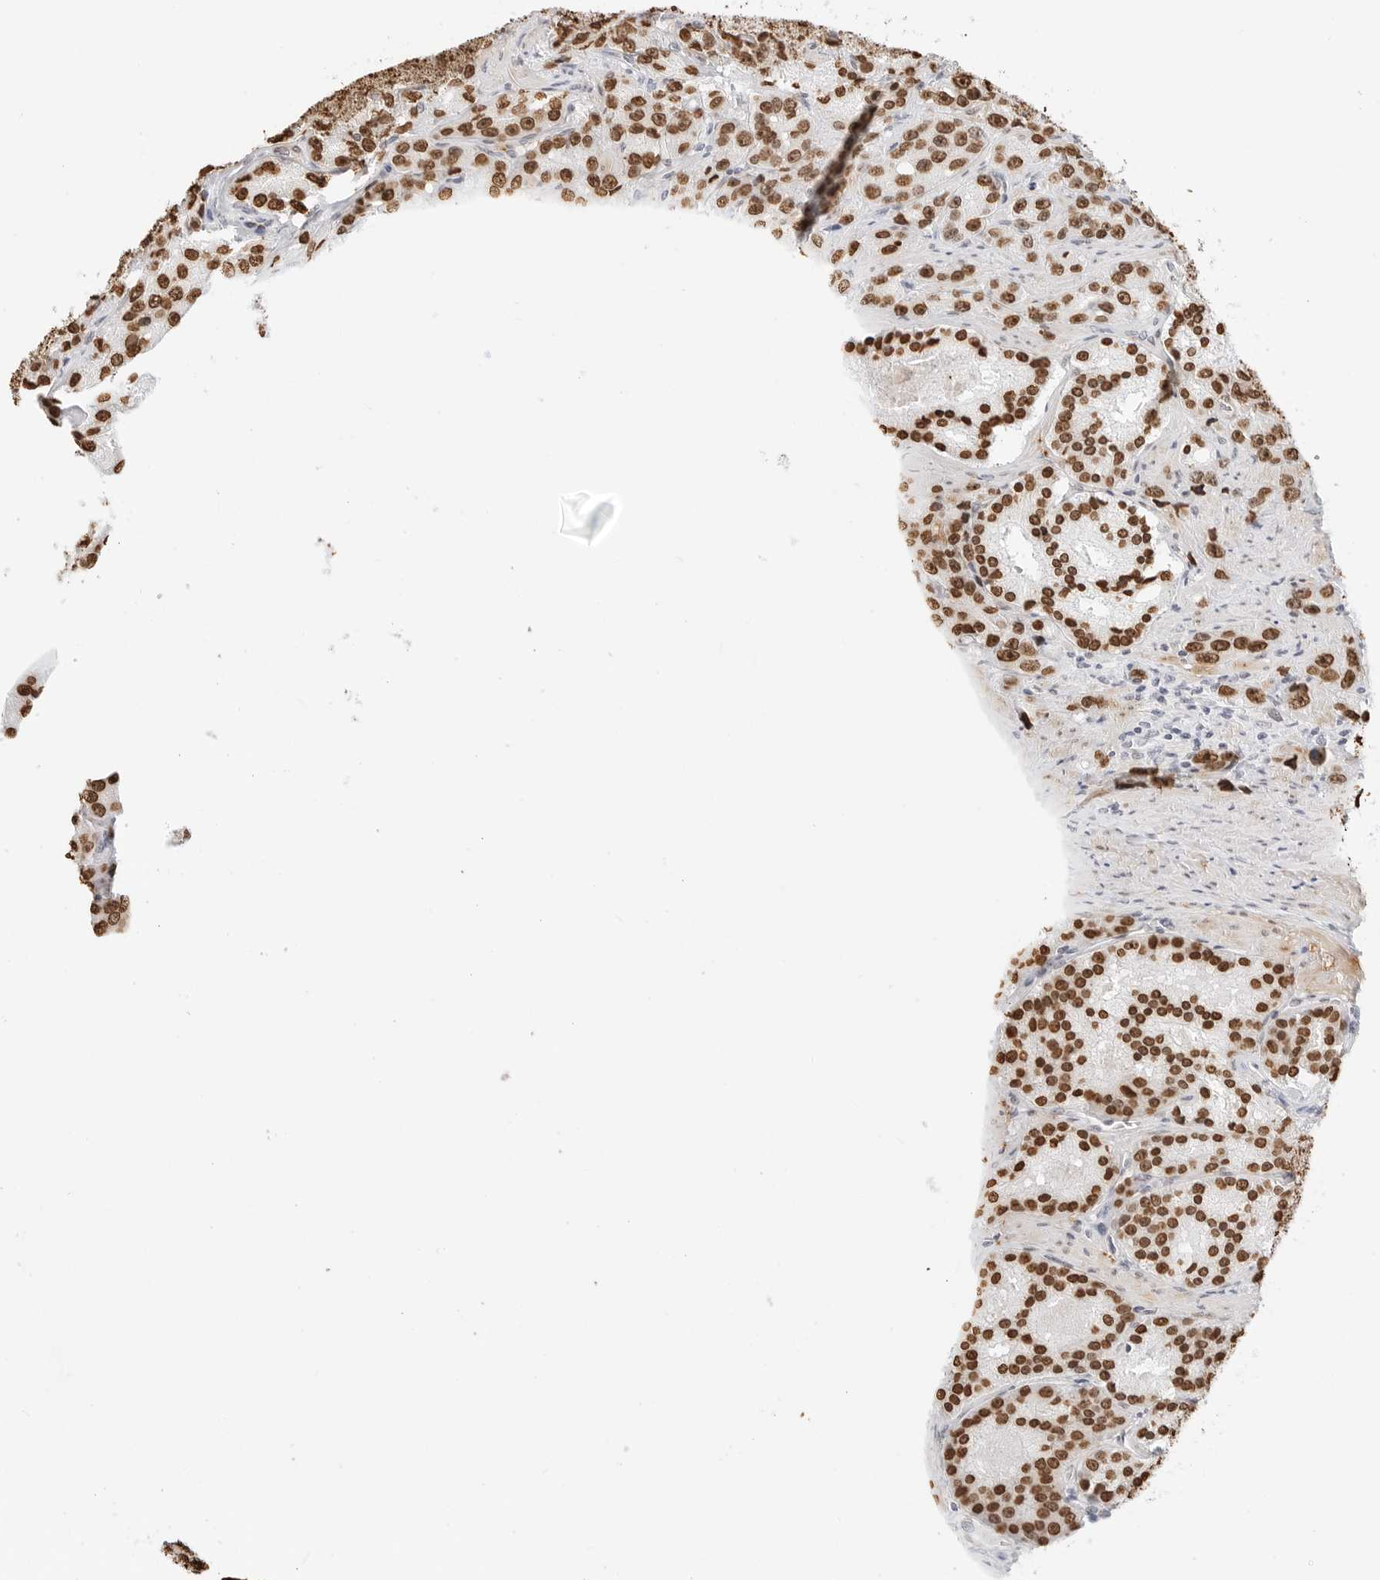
{"staining": {"intensity": "strong", "quantity": ">75%", "location": "nuclear"}, "tissue": "prostate cancer", "cell_type": "Tumor cells", "image_type": "cancer", "snomed": [{"axis": "morphology", "description": "Adenocarcinoma, High grade"}, {"axis": "topography", "description": "Prostate"}], "caption": "Immunohistochemical staining of human prostate cancer (high-grade adenocarcinoma) displays high levels of strong nuclear staining in about >75% of tumor cells.", "gene": "SPIDR", "patient": {"sex": "male", "age": 60}}